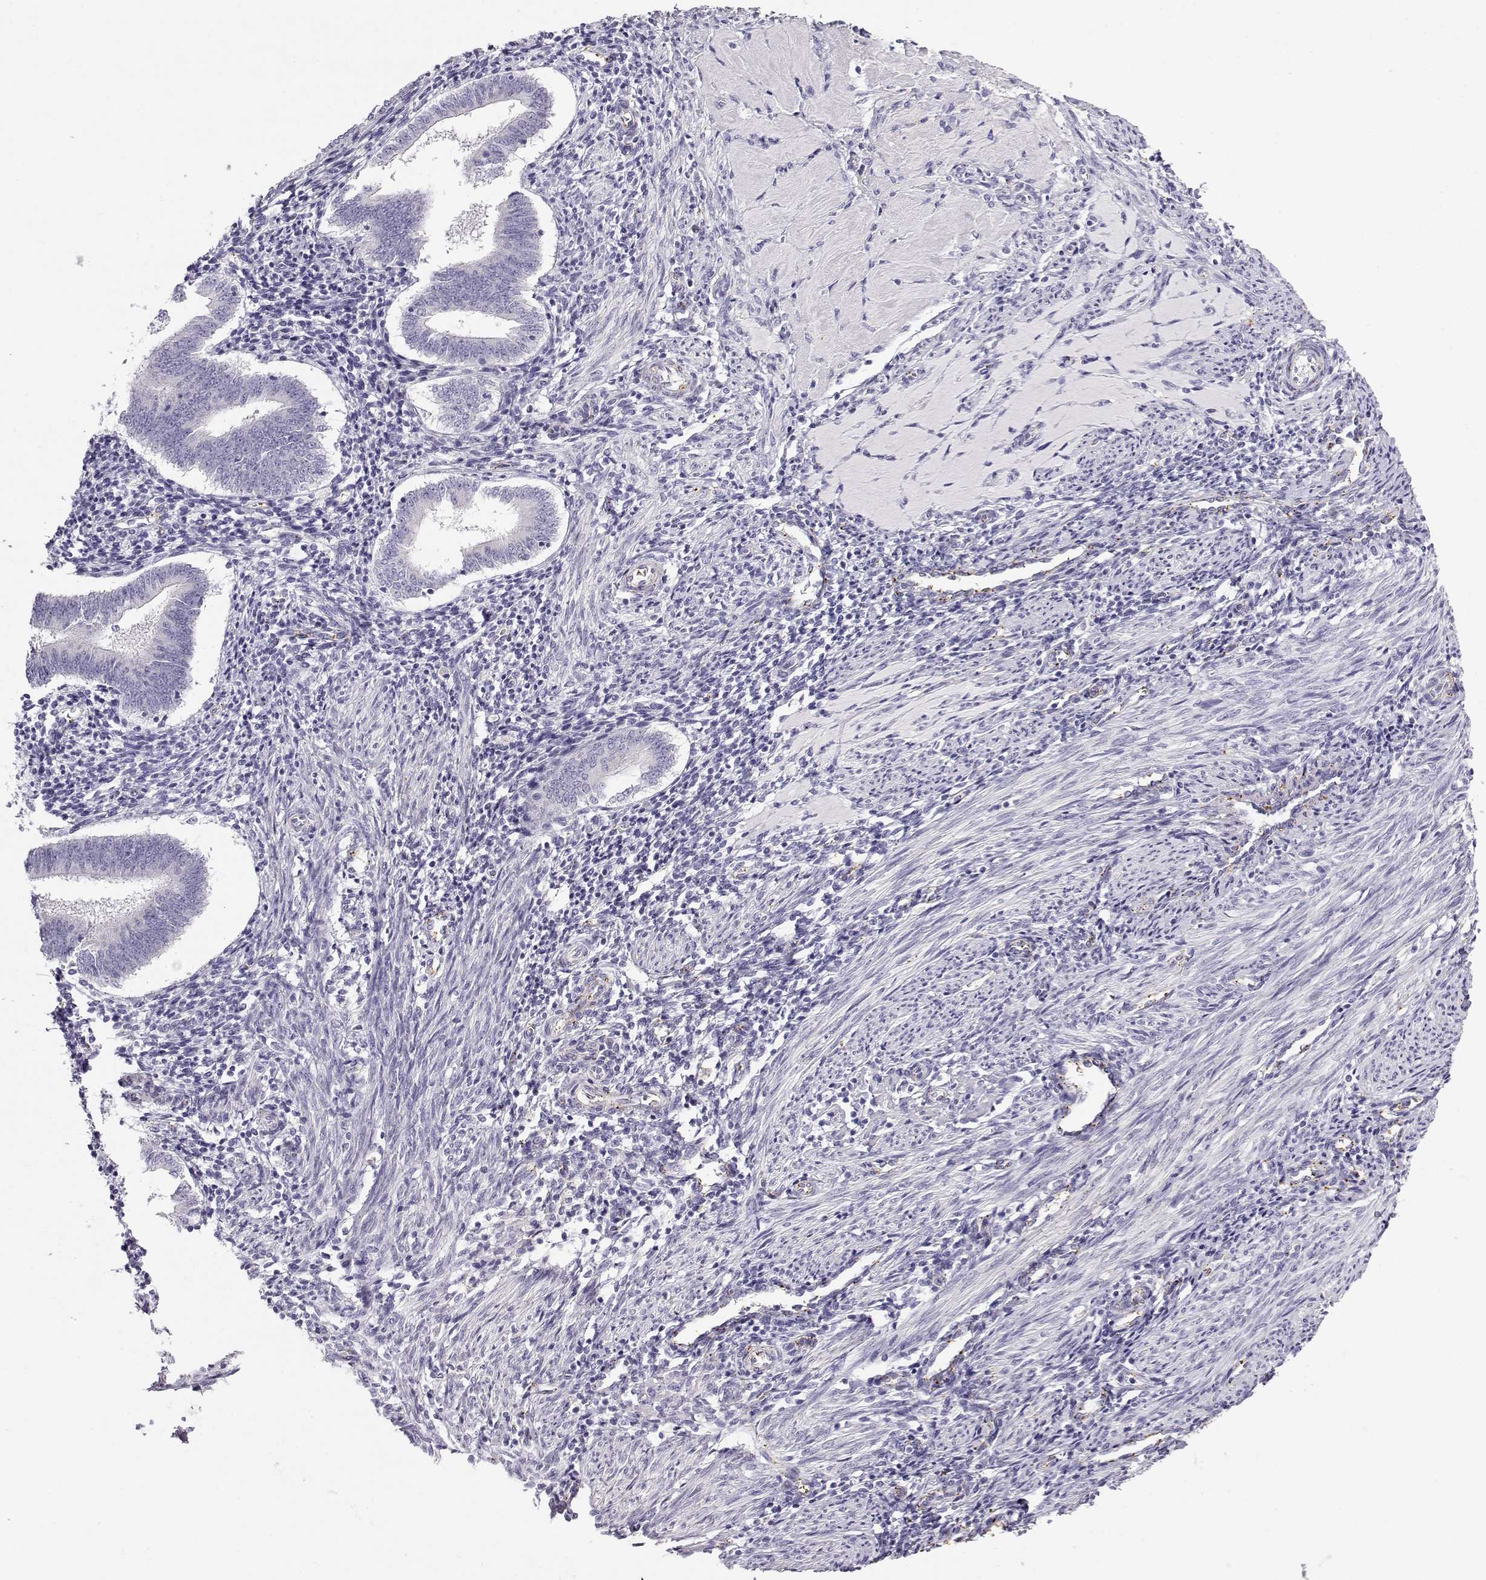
{"staining": {"intensity": "negative", "quantity": "none", "location": "none"}, "tissue": "endometrium", "cell_type": "Cells in endometrial stroma", "image_type": "normal", "snomed": [{"axis": "morphology", "description": "Normal tissue, NOS"}, {"axis": "topography", "description": "Endometrium"}], "caption": "Immunohistochemistry (IHC) of unremarkable endometrium displays no staining in cells in endometrial stroma.", "gene": "ENDOU", "patient": {"sex": "female", "age": 25}}